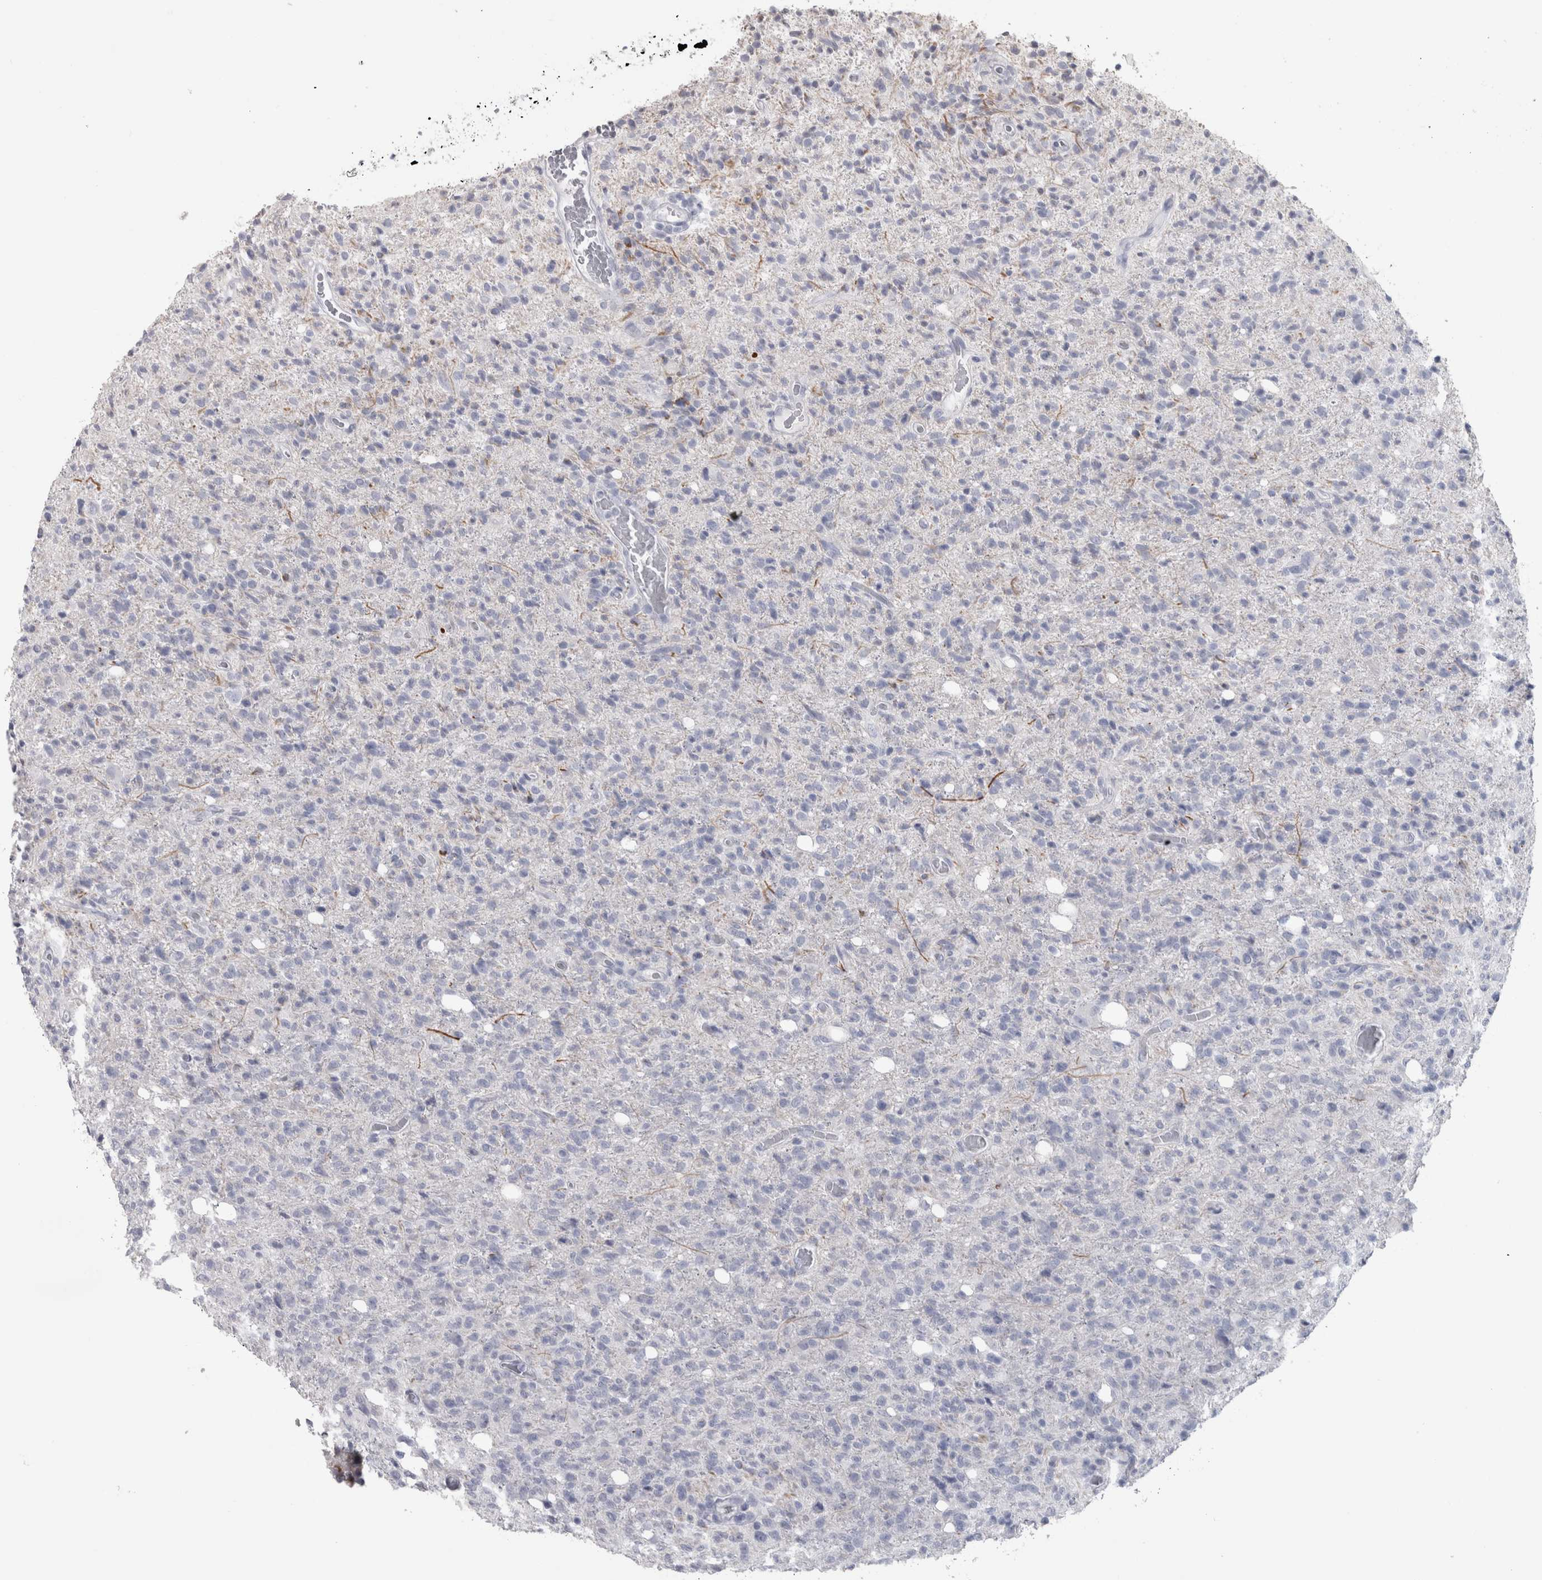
{"staining": {"intensity": "negative", "quantity": "none", "location": "none"}, "tissue": "glioma", "cell_type": "Tumor cells", "image_type": "cancer", "snomed": [{"axis": "morphology", "description": "Glioma, malignant, High grade"}, {"axis": "topography", "description": "Brain"}], "caption": "Immunohistochemistry photomicrograph of human high-grade glioma (malignant) stained for a protein (brown), which reveals no expression in tumor cells. The staining was performed using DAB to visualize the protein expression in brown, while the nuclei were stained in blue with hematoxylin (Magnification: 20x).", "gene": "PTH", "patient": {"sex": "female", "age": 57}}